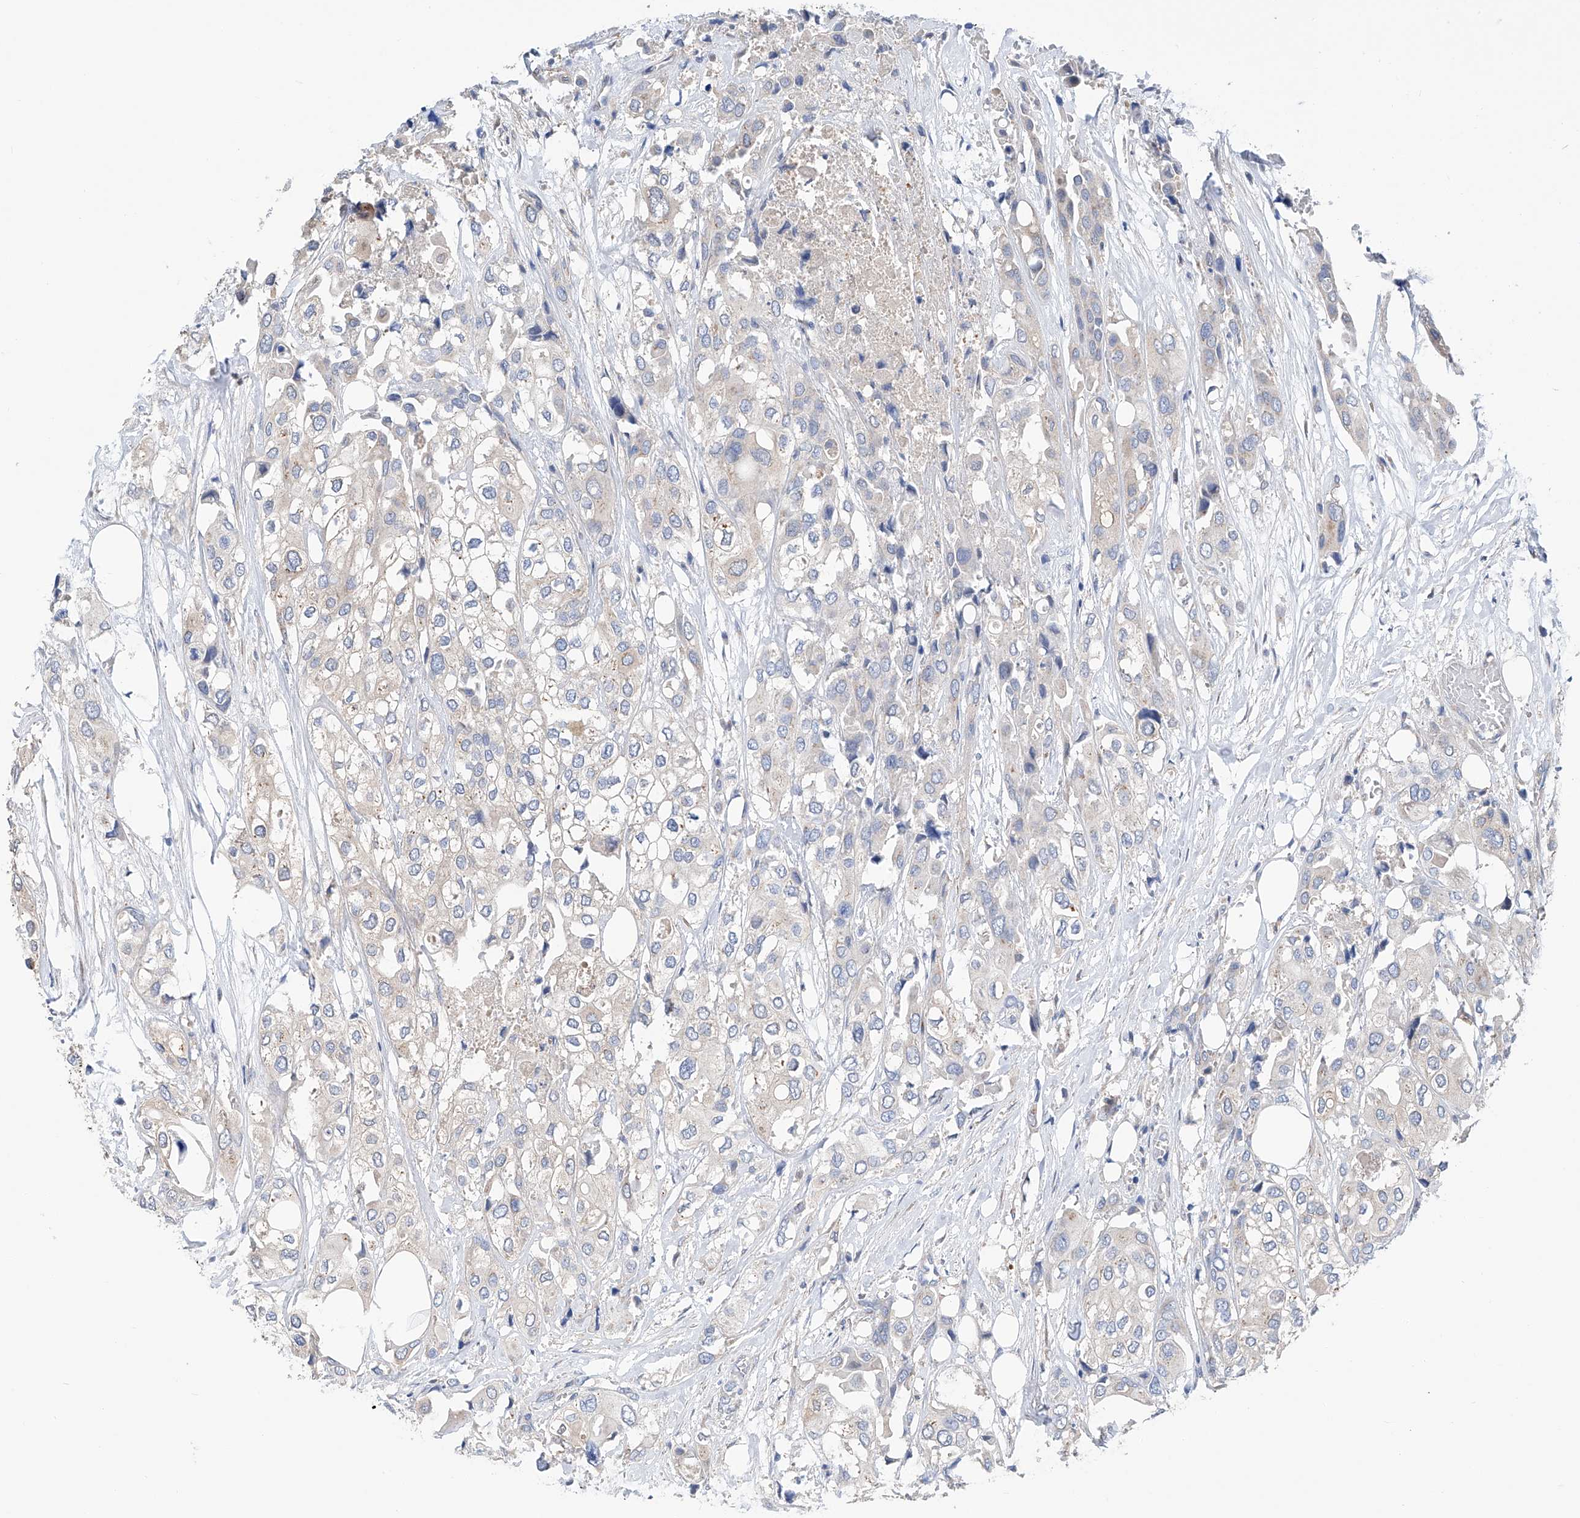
{"staining": {"intensity": "negative", "quantity": "none", "location": "none"}, "tissue": "urothelial cancer", "cell_type": "Tumor cells", "image_type": "cancer", "snomed": [{"axis": "morphology", "description": "Urothelial carcinoma, High grade"}, {"axis": "topography", "description": "Urinary bladder"}], "caption": "Protein analysis of high-grade urothelial carcinoma shows no significant positivity in tumor cells.", "gene": "SLC22A7", "patient": {"sex": "male", "age": 64}}